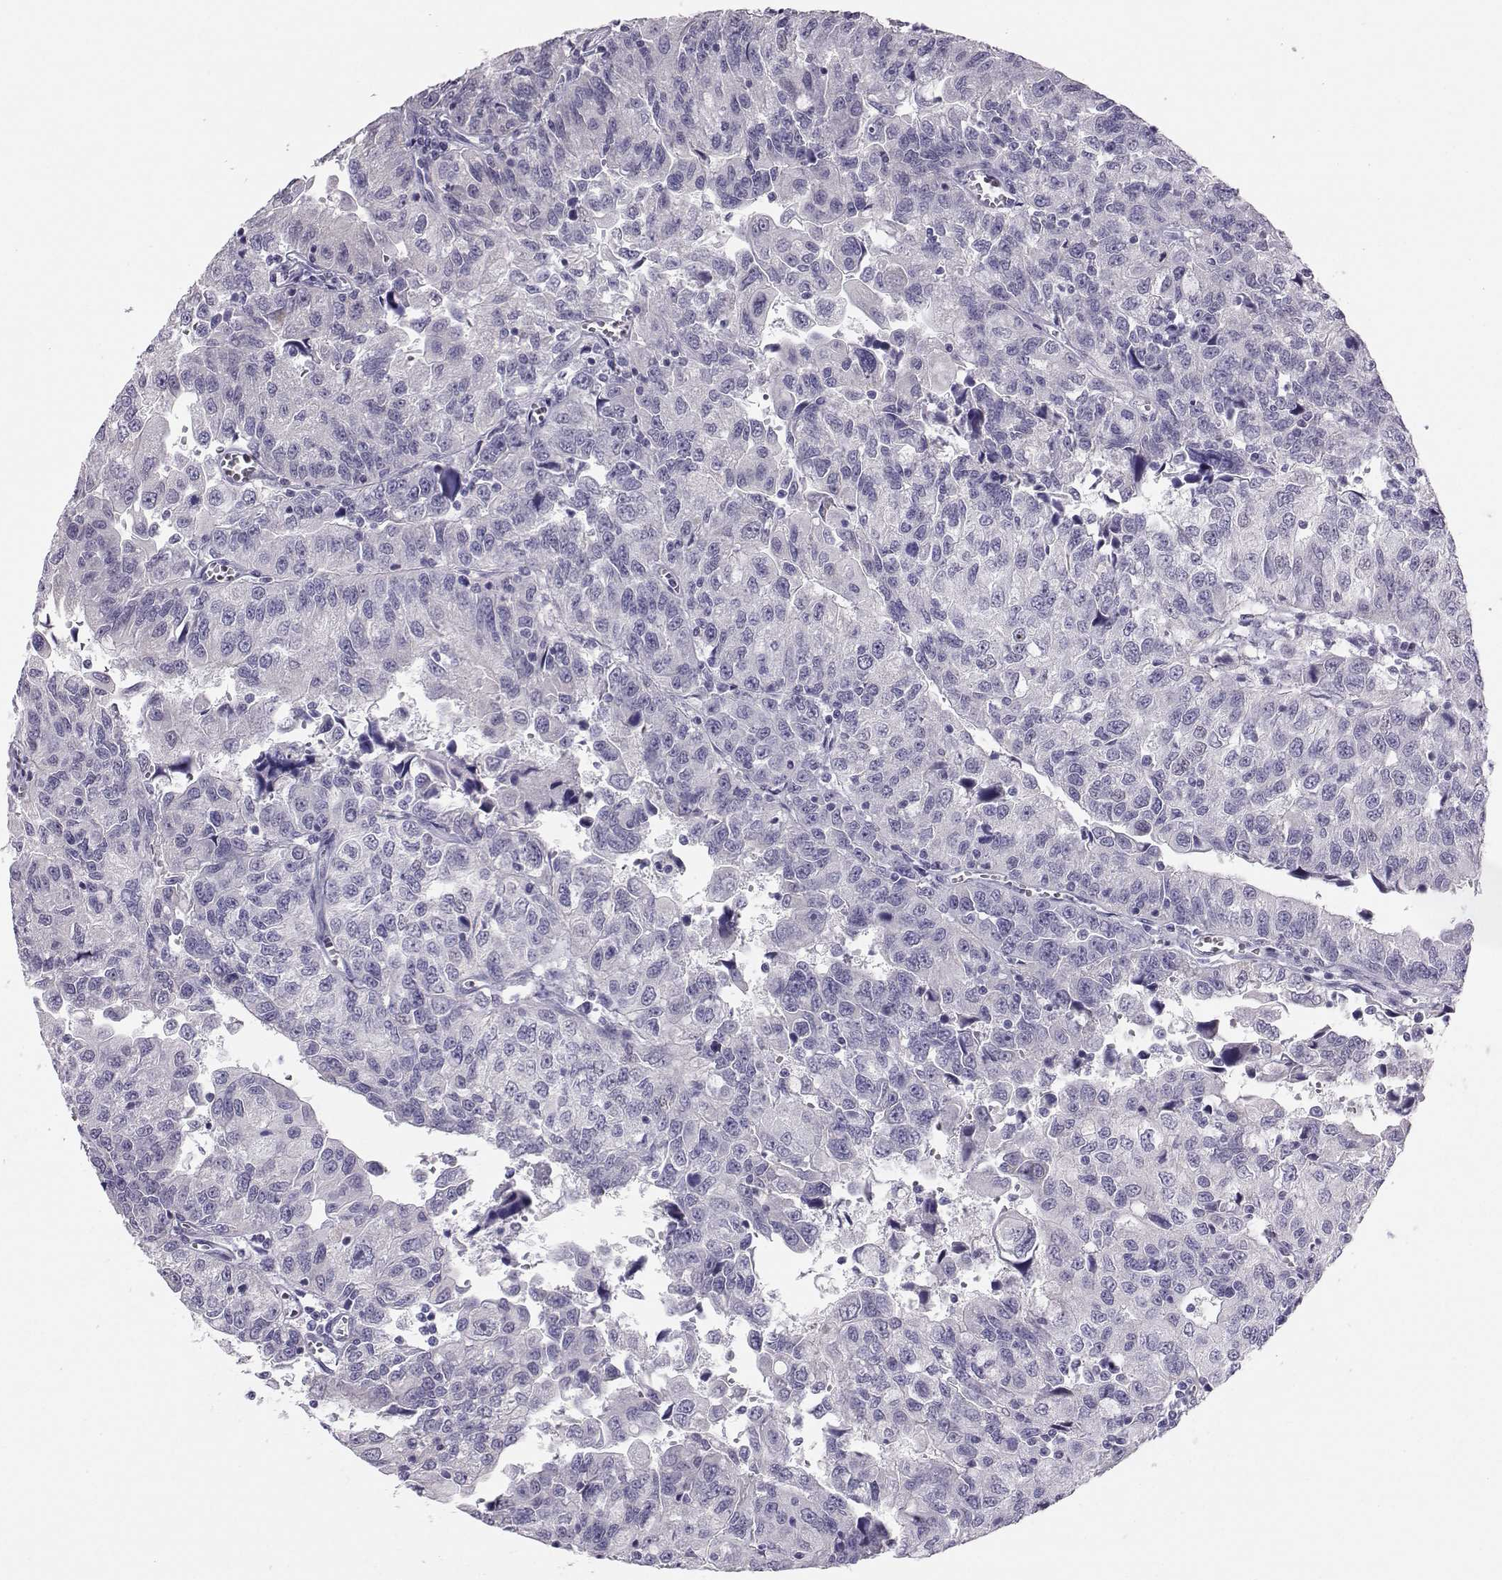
{"staining": {"intensity": "negative", "quantity": "none", "location": "none"}, "tissue": "urothelial cancer", "cell_type": "Tumor cells", "image_type": "cancer", "snomed": [{"axis": "morphology", "description": "Urothelial carcinoma, NOS"}, {"axis": "morphology", "description": "Urothelial carcinoma, High grade"}, {"axis": "topography", "description": "Urinary bladder"}], "caption": "Immunohistochemical staining of urothelial cancer reveals no significant positivity in tumor cells. (DAB immunohistochemistry (IHC) with hematoxylin counter stain).", "gene": "DNAAF1", "patient": {"sex": "female", "age": 73}}